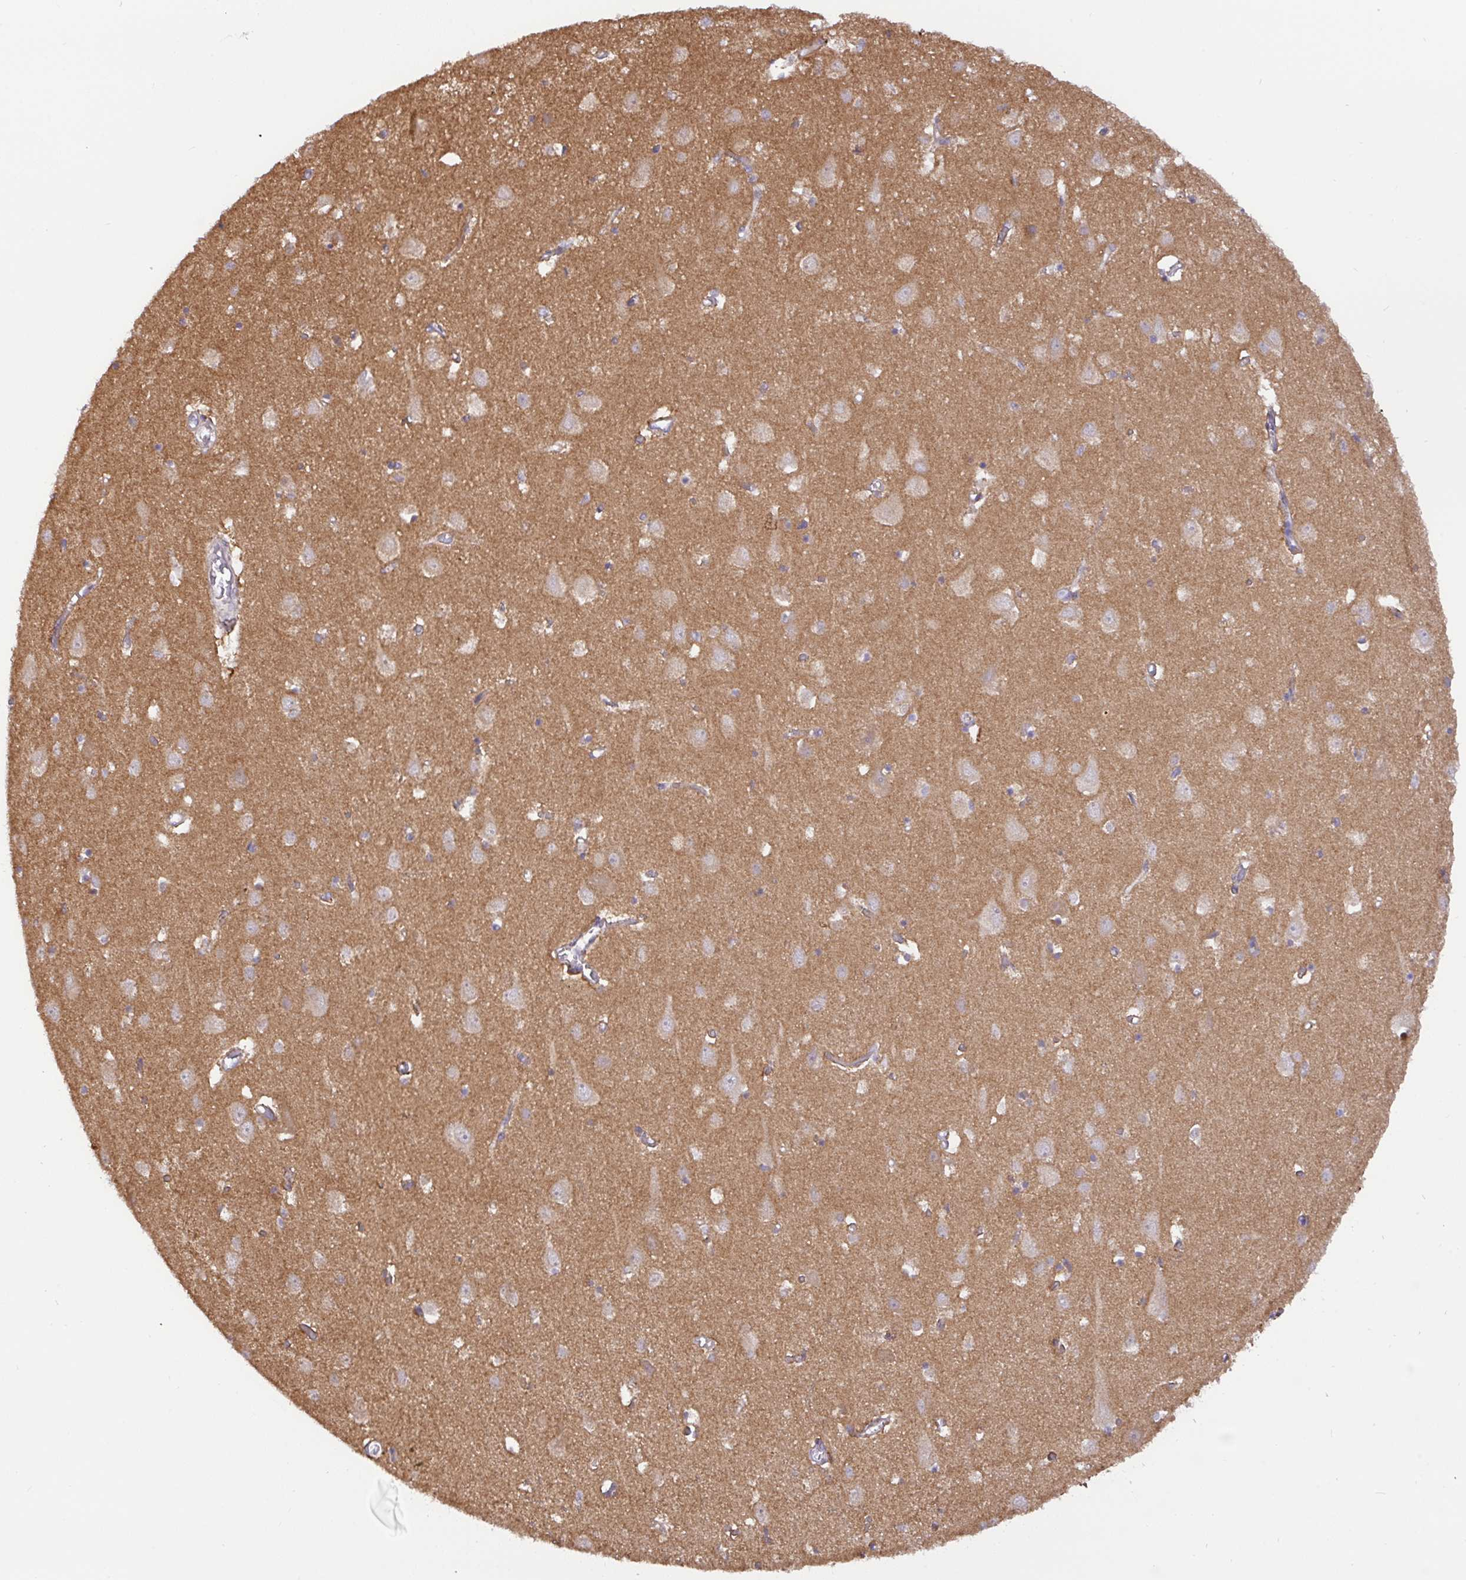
{"staining": {"intensity": "negative", "quantity": "none", "location": "none"}, "tissue": "cerebral cortex", "cell_type": "Endothelial cells", "image_type": "normal", "snomed": [{"axis": "morphology", "description": "Normal tissue, NOS"}, {"axis": "topography", "description": "Cerebral cortex"}], "caption": "This is an IHC micrograph of unremarkable cerebral cortex. There is no staining in endothelial cells.", "gene": "DLEU7", "patient": {"sex": "male", "age": 70}}